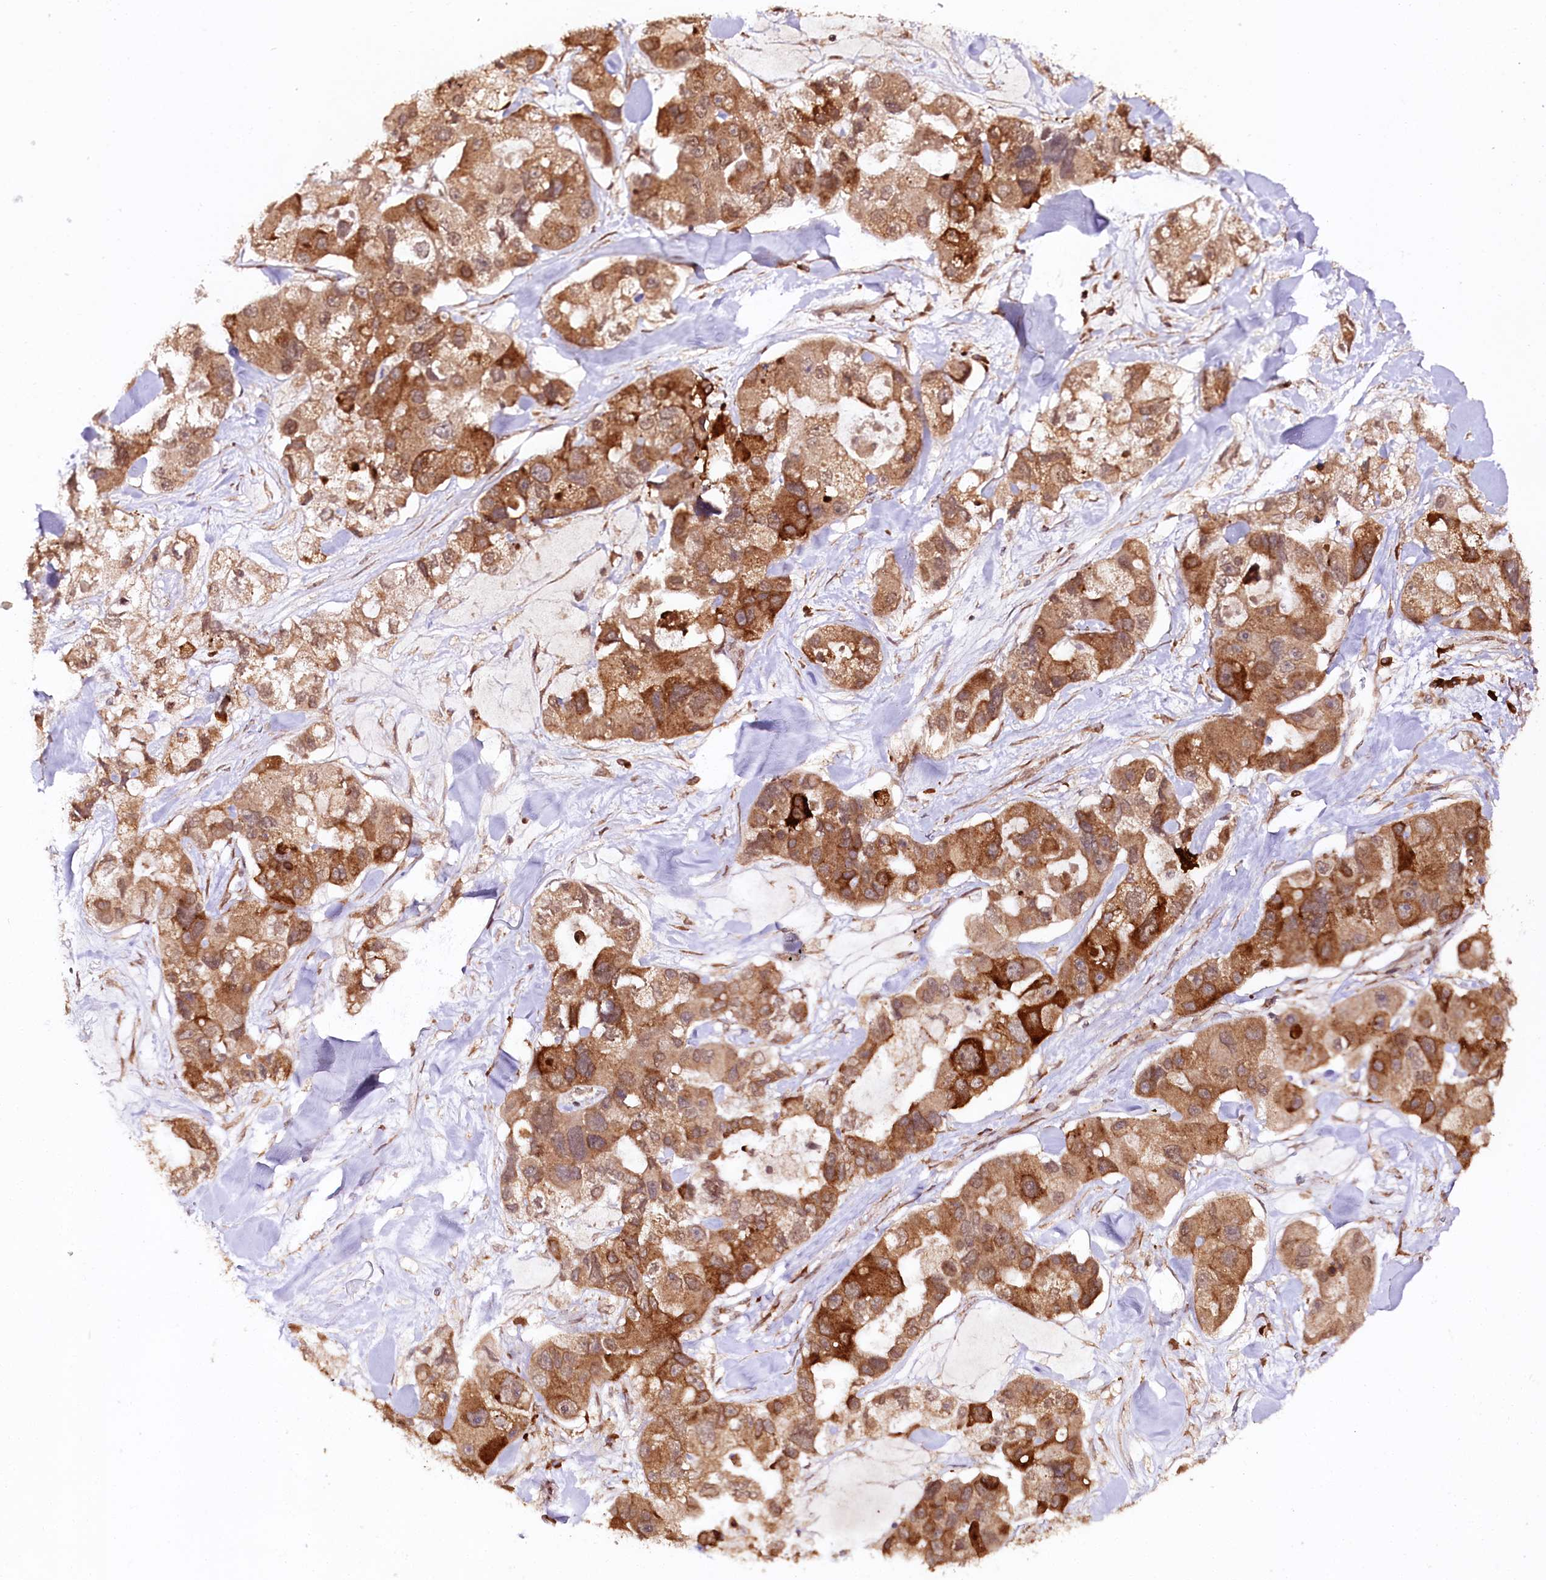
{"staining": {"intensity": "moderate", "quantity": ">75%", "location": "cytoplasmic/membranous"}, "tissue": "lung cancer", "cell_type": "Tumor cells", "image_type": "cancer", "snomed": [{"axis": "morphology", "description": "Adenocarcinoma, NOS"}, {"axis": "topography", "description": "Lung"}], "caption": "Adenocarcinoma (lung) stained for a protein (brown) demonstrates moderate cytoplasmic/membranous positive staining in approximately >75% of tumor cells.", "gene": "ENSG00000144785", "patient": {"sex": "female", "age": 54}}